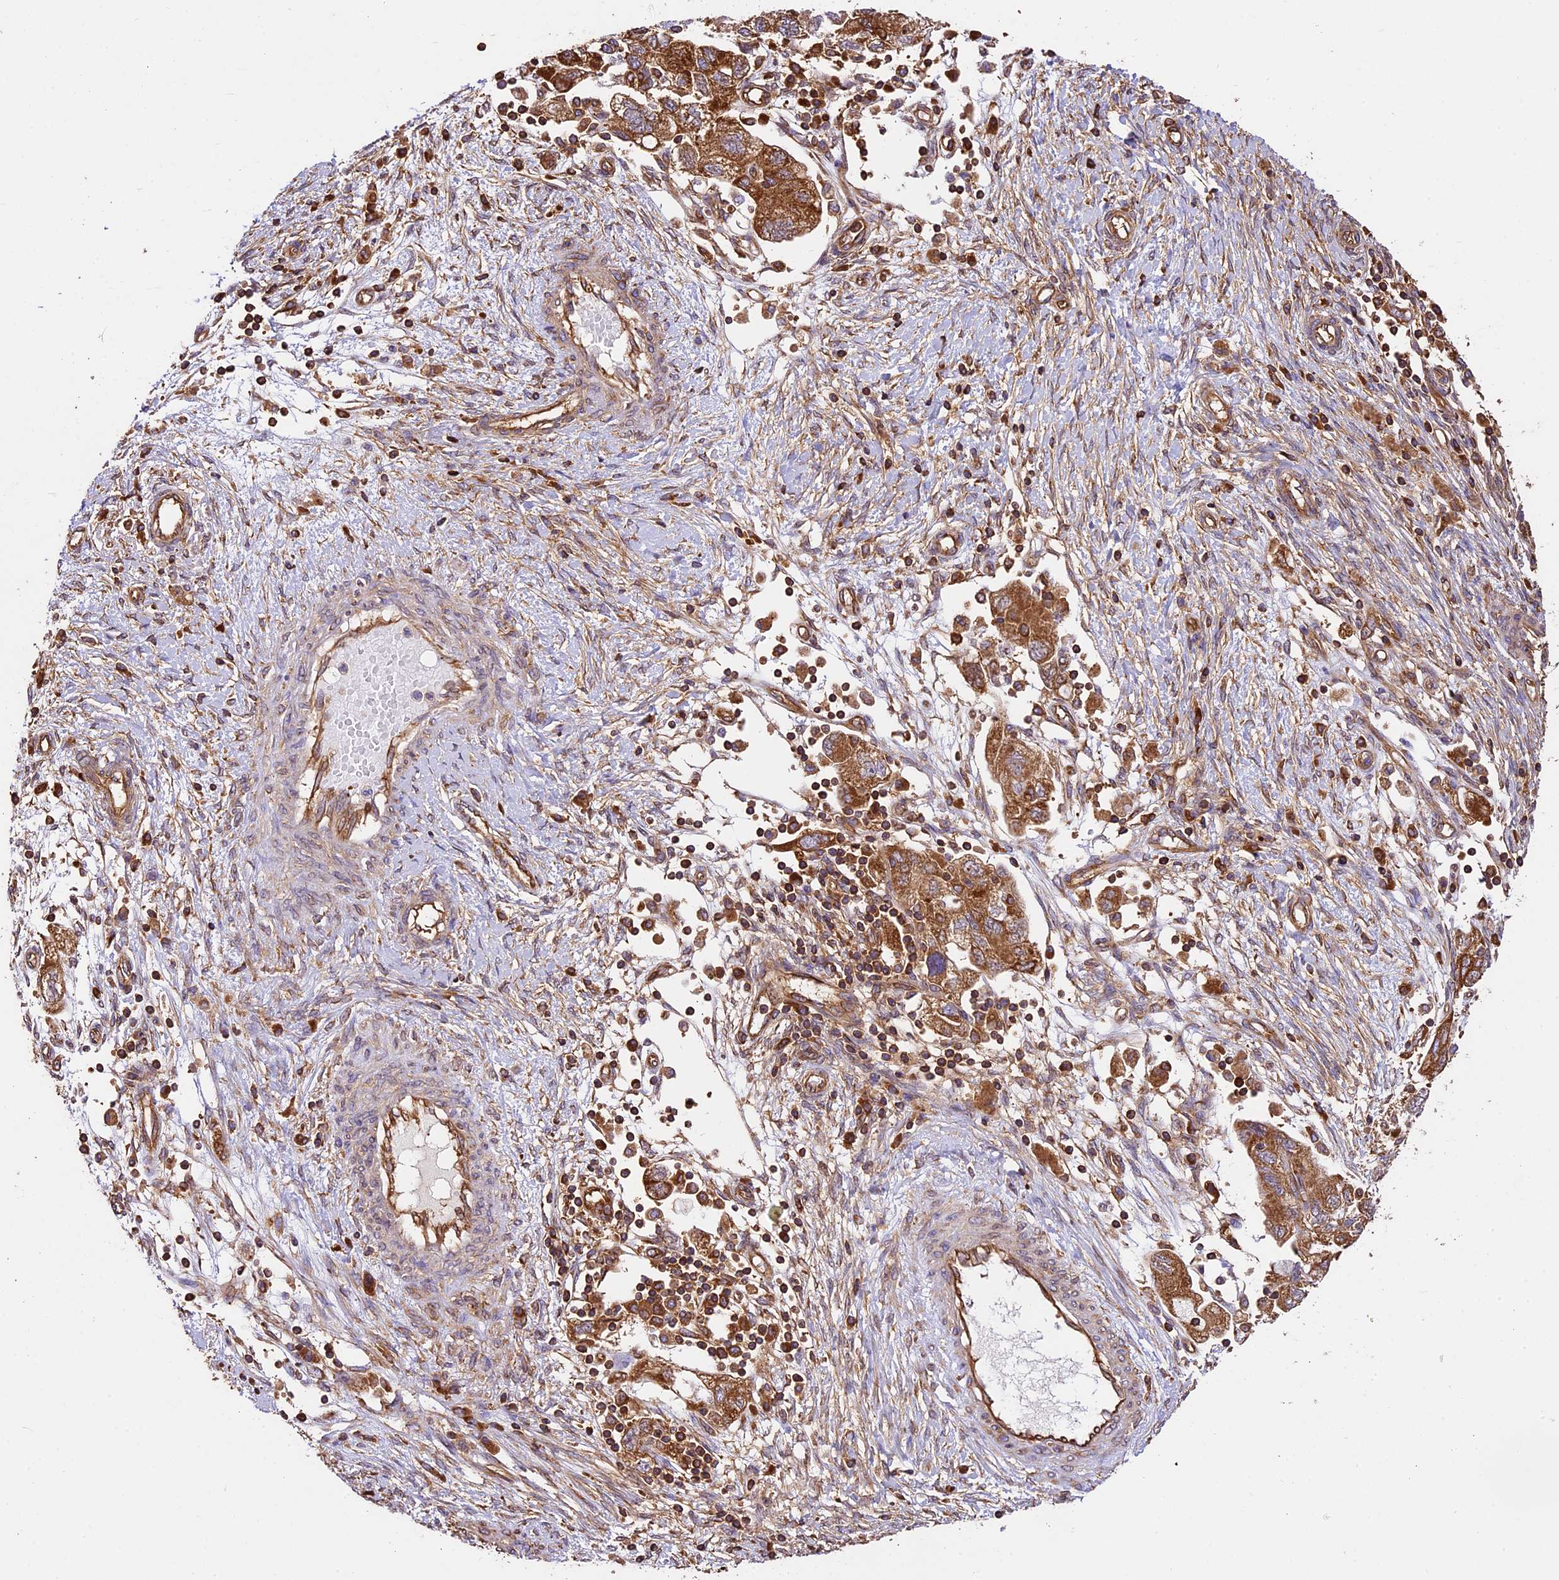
{"staining": {"intensity": "strong", "quantity": ">75%", "location": "cytoplasmic/membranous"}, "tissue": "ovarian cancer", "cell_type": "Tumor cells", "image_type": "cancer", "snomed": [{"axis": "morphology", "description": "Carcinoma, NOS"}, {"axis": "morphology", "description": "Cystadenocarcinoma, serous, NOS"}, {"axis": "topography", "description": "Ovary"}], "caption": "Immunohistochemistry (IHC) image of neoplastic tissue: ovarian cancer (carcinoma) stained using IHC shows high levels of strong protein expression localized specifically in the cytoplasmic/membranous of tumor cells, appearing as a cytoplasmic/membranous brown color.", "gene": "KARS1", "patient": {"sex": "female", "age": 69}}